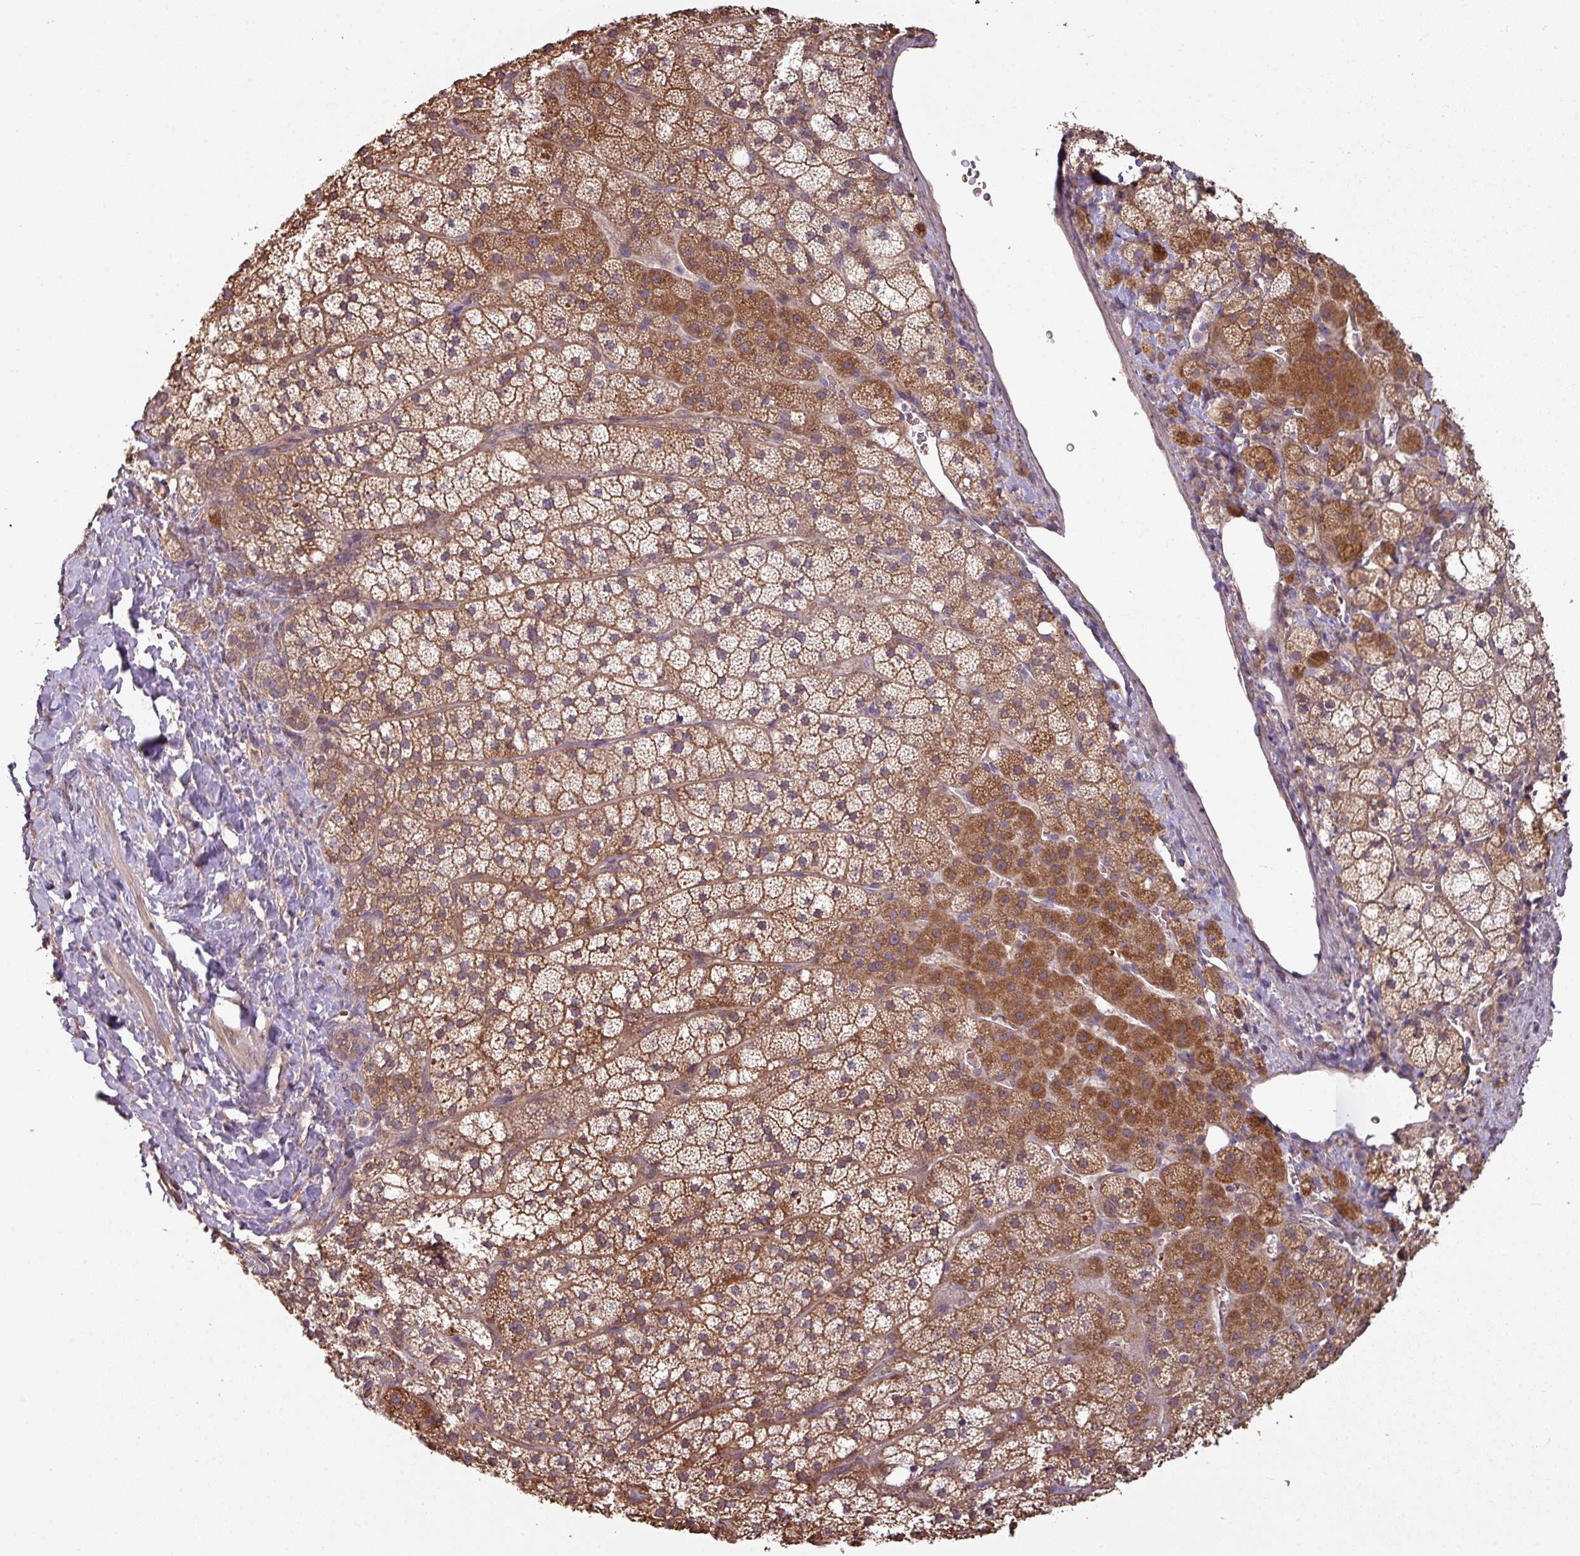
{"staining": {"intensity": "strong", "quantity": ">75%", "location": "cytoplasmic/membranous"}, "tissue": "adrenal gland", "cell_type": "Glandular cells", "image_type": "normal", "snomed": [{"axis": "morphology", "description": "Normal tissue, NOS"}, {"axis": "topography", "description": "Adrenal gland"}], "caption": "This image demonstrates immunohistochemistry staining of normal human adrenal gland, with high strong cytoplasmic/membranous expression in about >75% of glandular cells.", "gene": "NHSL2", "patient": {"sex": "male", "age": 53}}